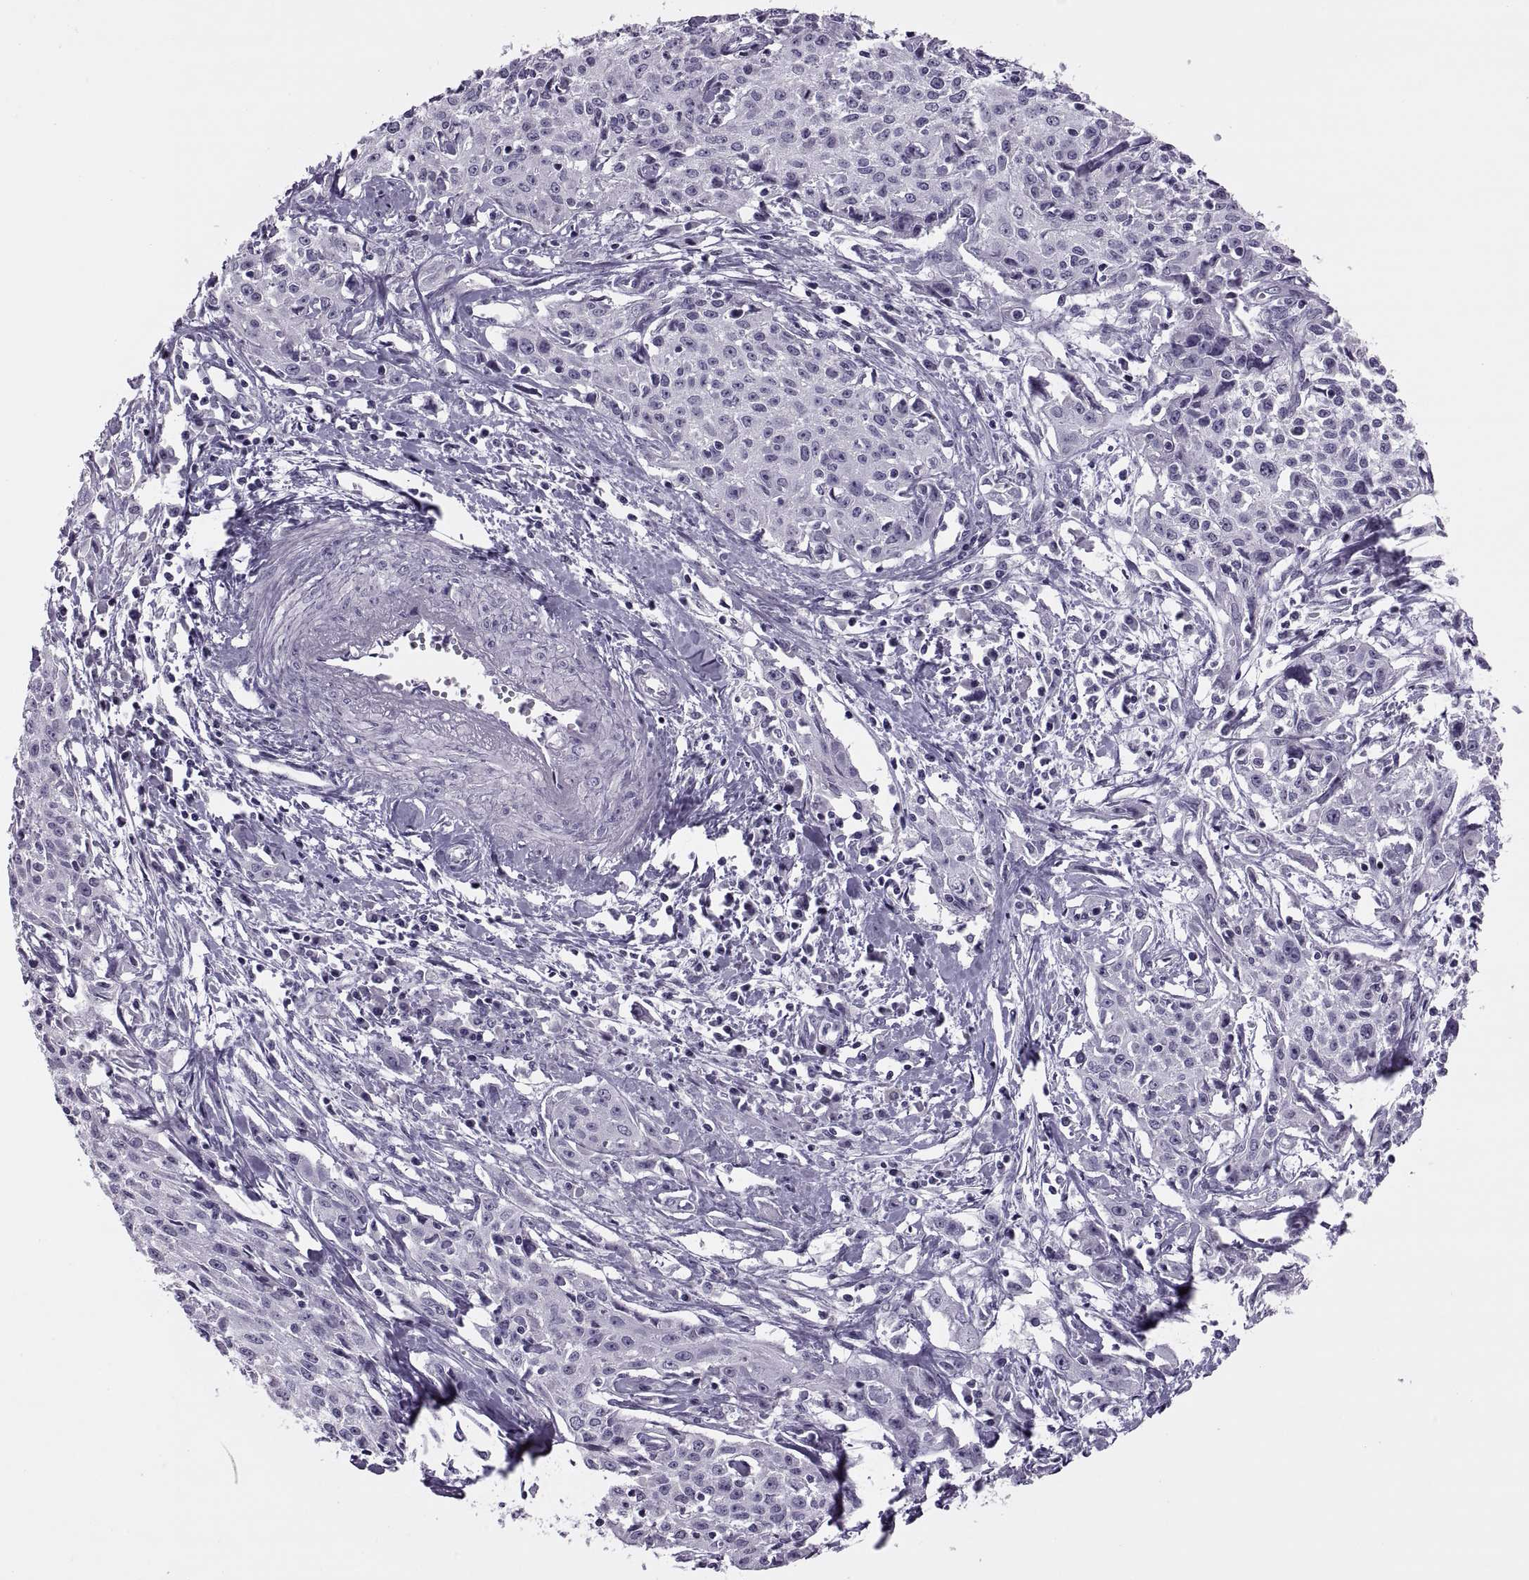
{"staining": {"intensity": "negative", "quantity": "none", "location": "none"}, "tissue": "cervical cancer", "cell_type": "Tumor cells", "image_type": "cancer", "snomed": [{"axis": "morphology", "description": "Squamous cell carcinoma, NOS"}, {"axis": "topography", "description": "Cervix"}], "caption": "This image is of cervical cancer stained with immunohistochemistry (IHC) to label a protein in brown with the nuclei are counter-stained blue. There is no expression in tumor cells.", "gene": "SYNGR4", "patient": {"sex": "female", "age": 38}}